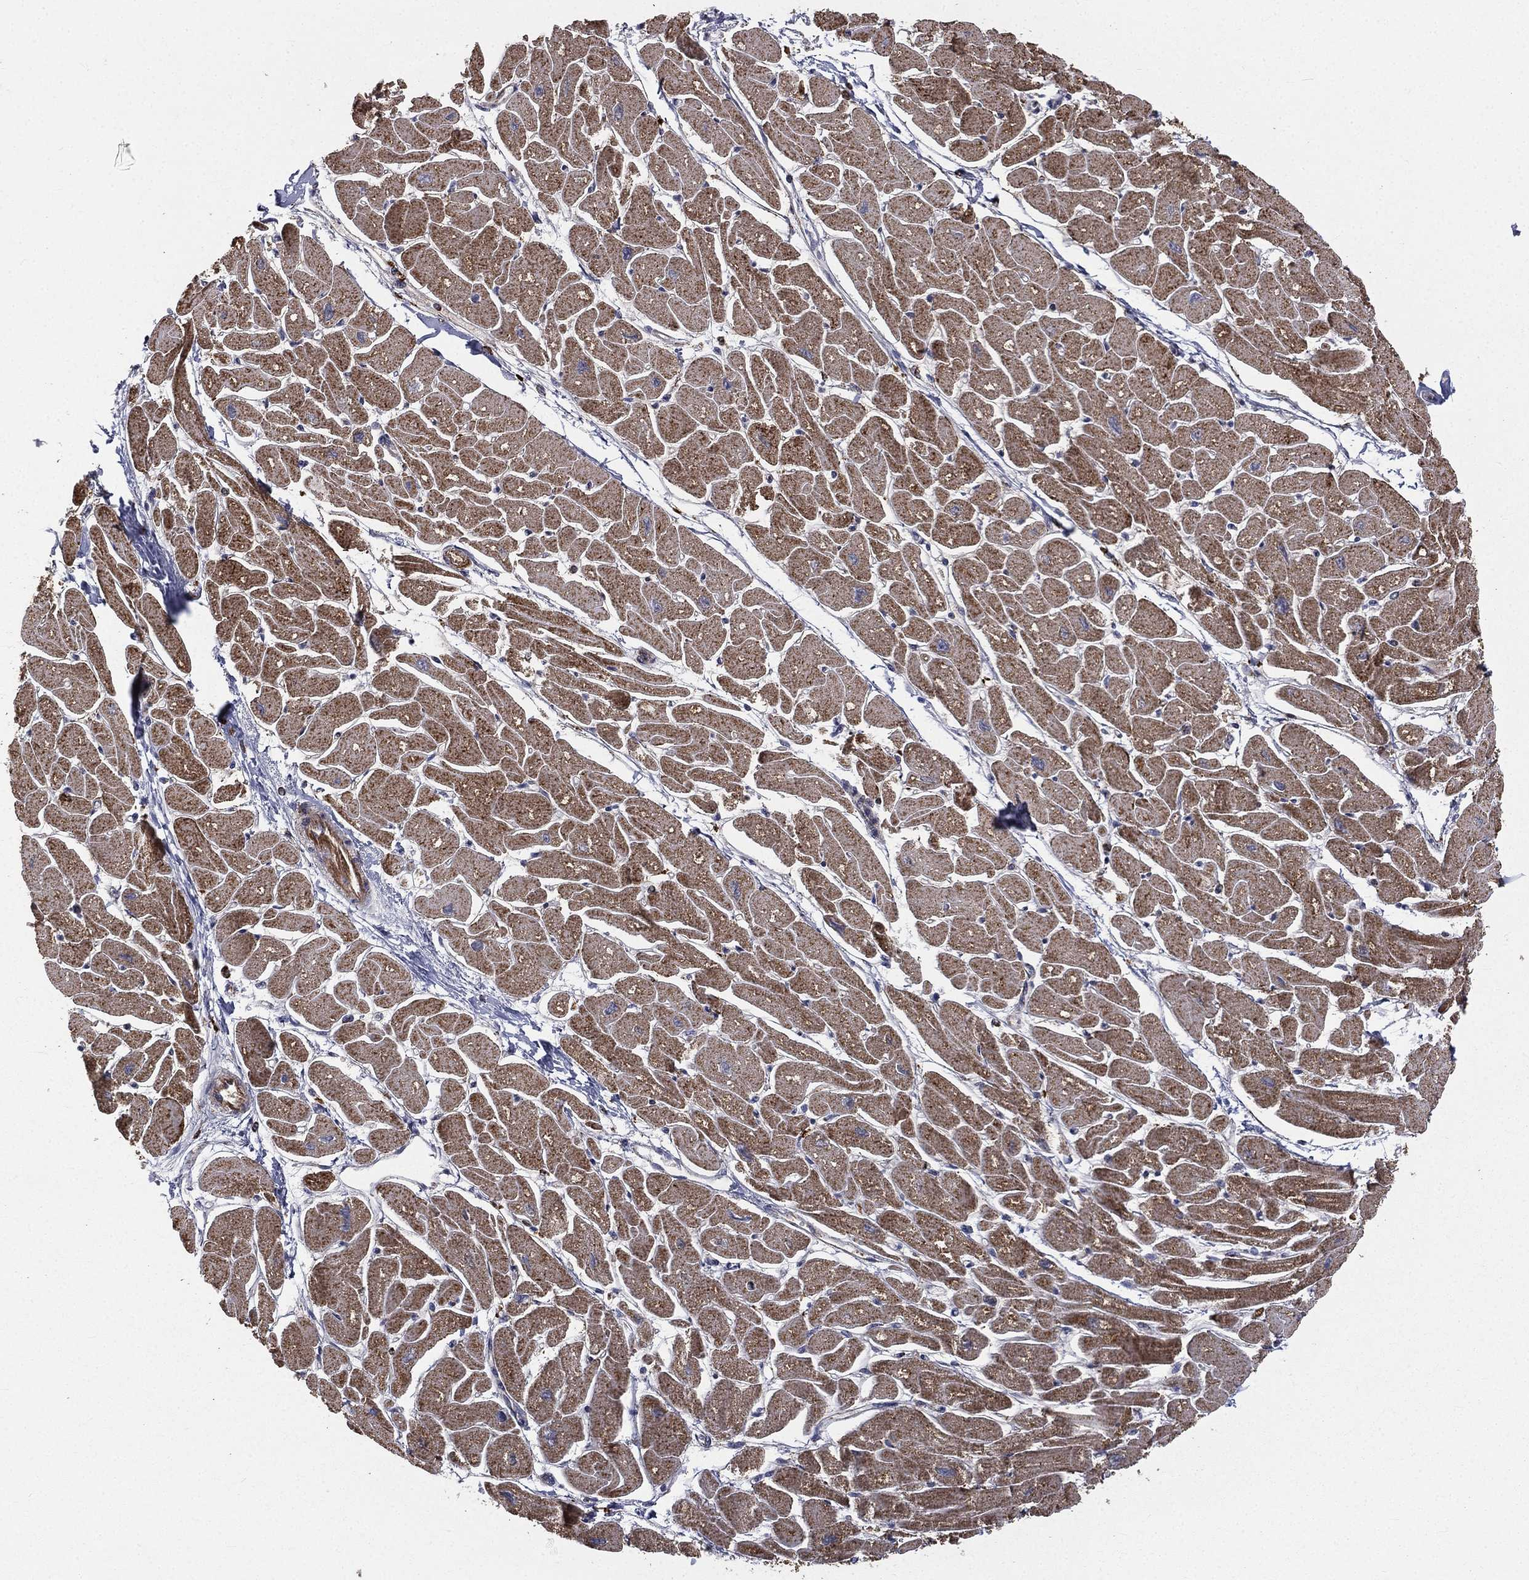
{"staining": {"intensity": "moderate", "quantity": ">75%", "location": "cytoplasmic/membranous"}, "tissue": "heart muscle", "cell_type": "Cardiomyocytes", "image_type": "normal", "snomed": [{"axis": "morphology", "description": "Normal tissue, NOS"}, {"axis": "topography", "description": "Heart"}], "caption": "An immunohistochemistry (IHC) micrograph of normal tissue is shown. Protein staining in brown highlights moderate cytoplasmic/membranous positivity in heart muscle within cardiomyocytes.", "gene": "RIN3", "patient": {"sex": "male", "age": 57}}